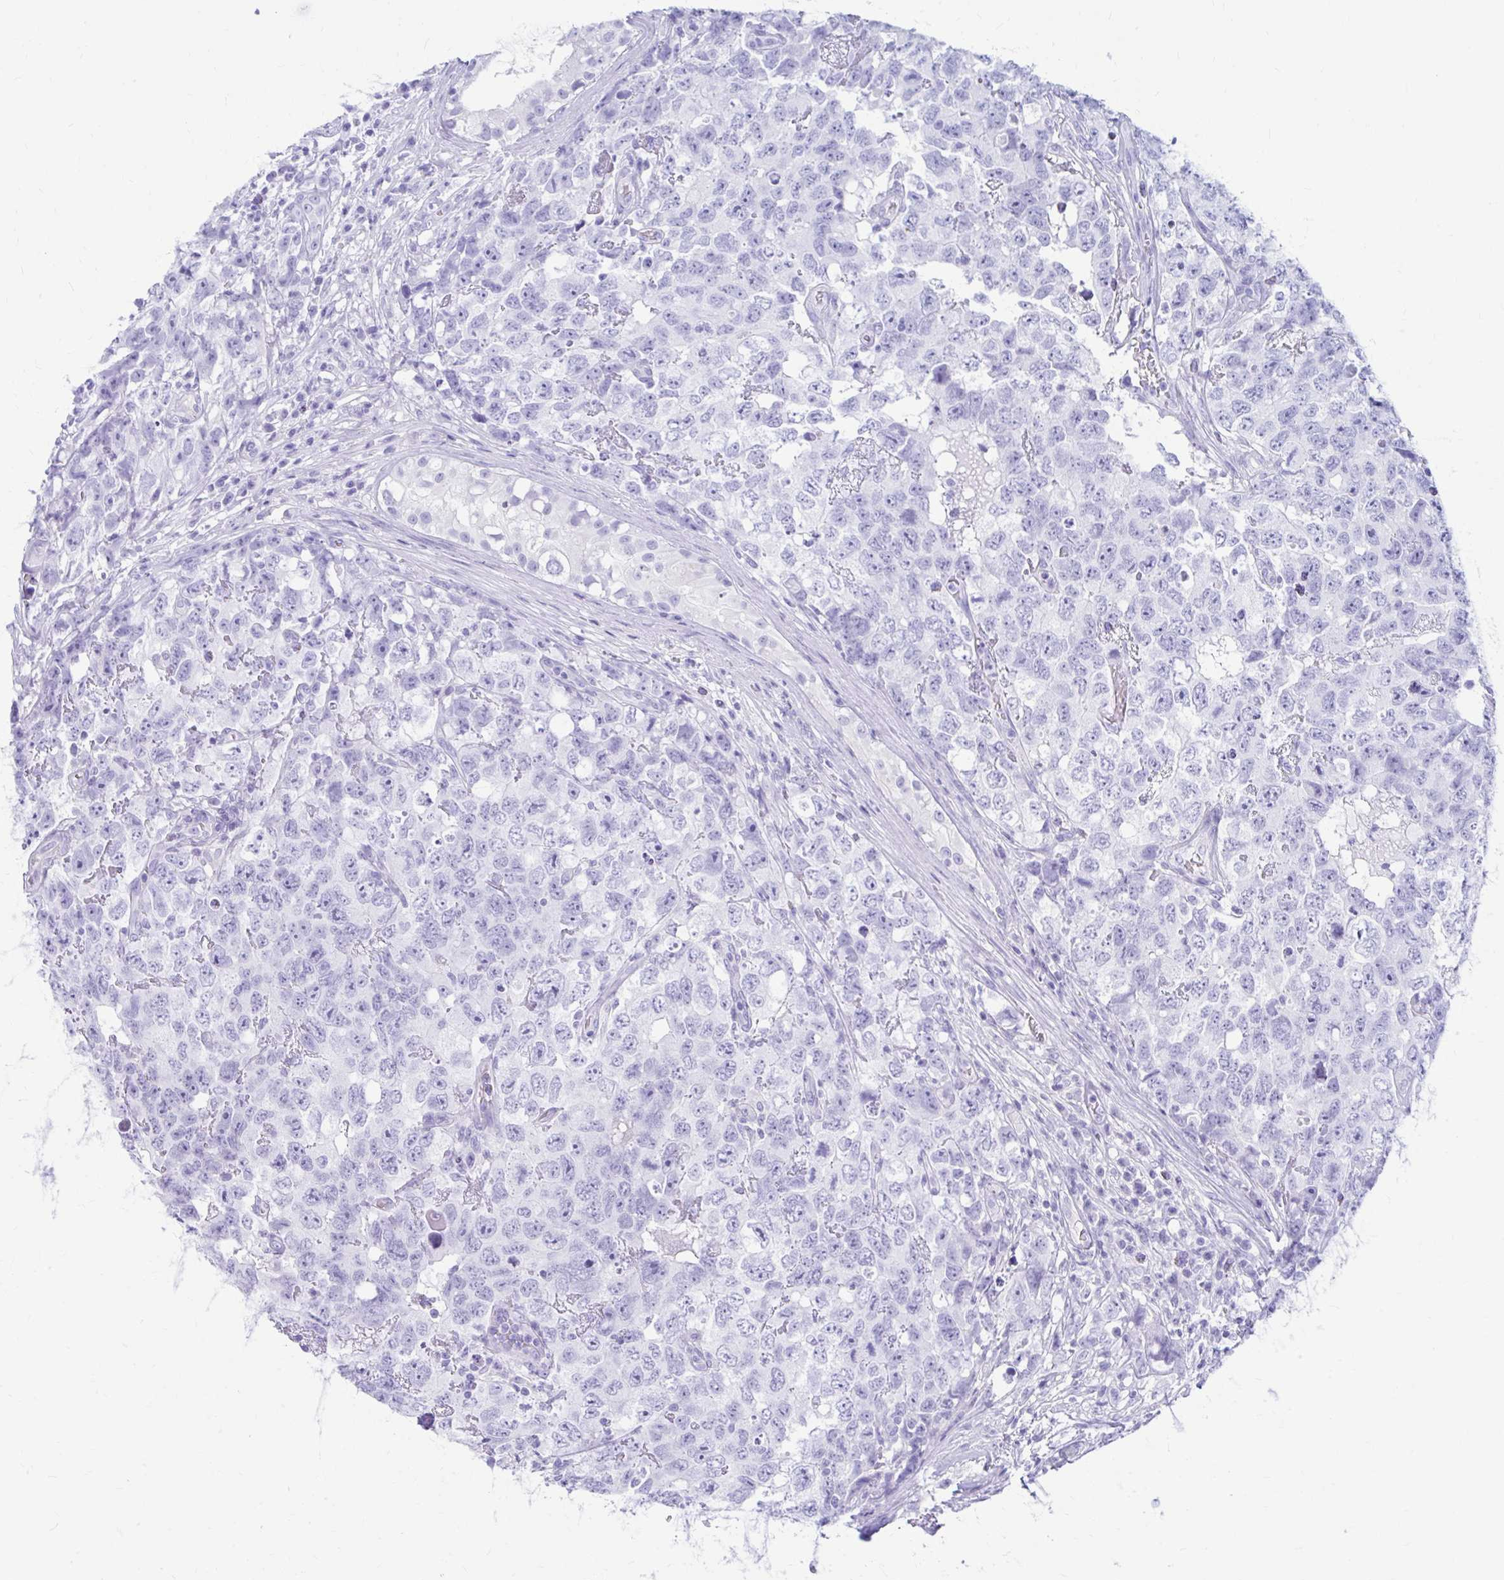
{"staining": {"intensity": "negative", "quantity": "none", "location": "none"}, "tissue": "testis cancer", "cell_type": "Tumor cells", "image_type": "cancer", "snomed": [{"axis": "morphology", "description": "Carcinoma, Embryonal, NOS"}, {"axis": "topography", "description": "Testis"}], "caption": "High power microscopy micrograph of an IHC image of testis cancer (embryonal carcinoma), revealing no significant staining in tumor cells.", "gene": "NSG2", "patient": {"sex": "male", "age": 22}}